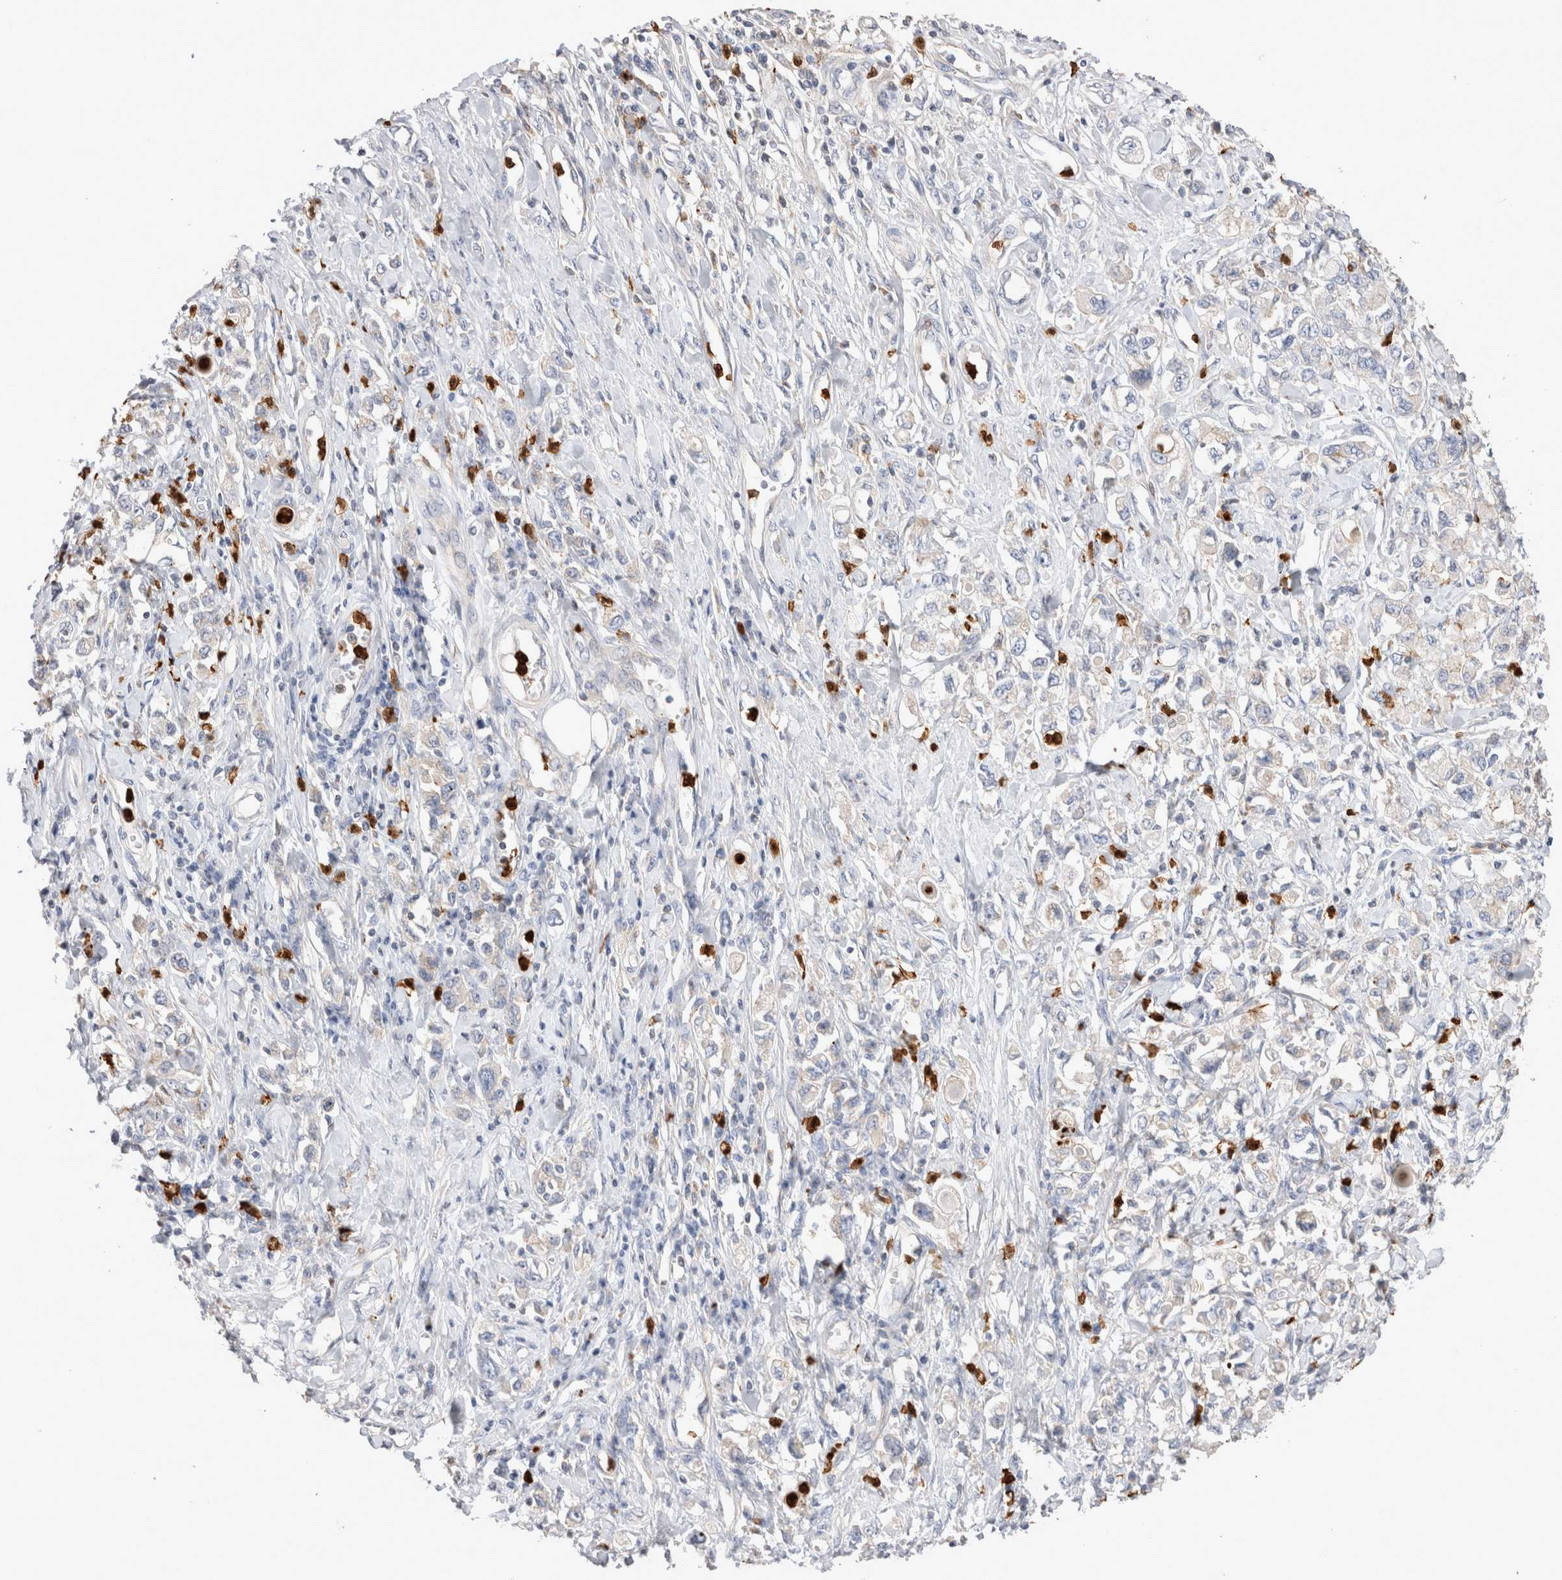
{"staining": {"intensity": "weak", "quantity": "<25%", "location": "cytoplasmic/membranous"}, "tissue": "stomach cancer", "cell_type": "Tumor cells", "image_type": "cancer", "snomed": [{"axis": "morphology", "description": "Adenocarcinoma, NOS"}, {"axis": "topography", "description": "Stomach"}], "caption": "This image is of stomach cancer (adenocarcinoma) stained with IHC to label a protein in brown with the nuclei are counter-stained blue. There is no staining in tumor cells.", "gene": "NXT2", "patient": {"sex": "female", "age": 76}}